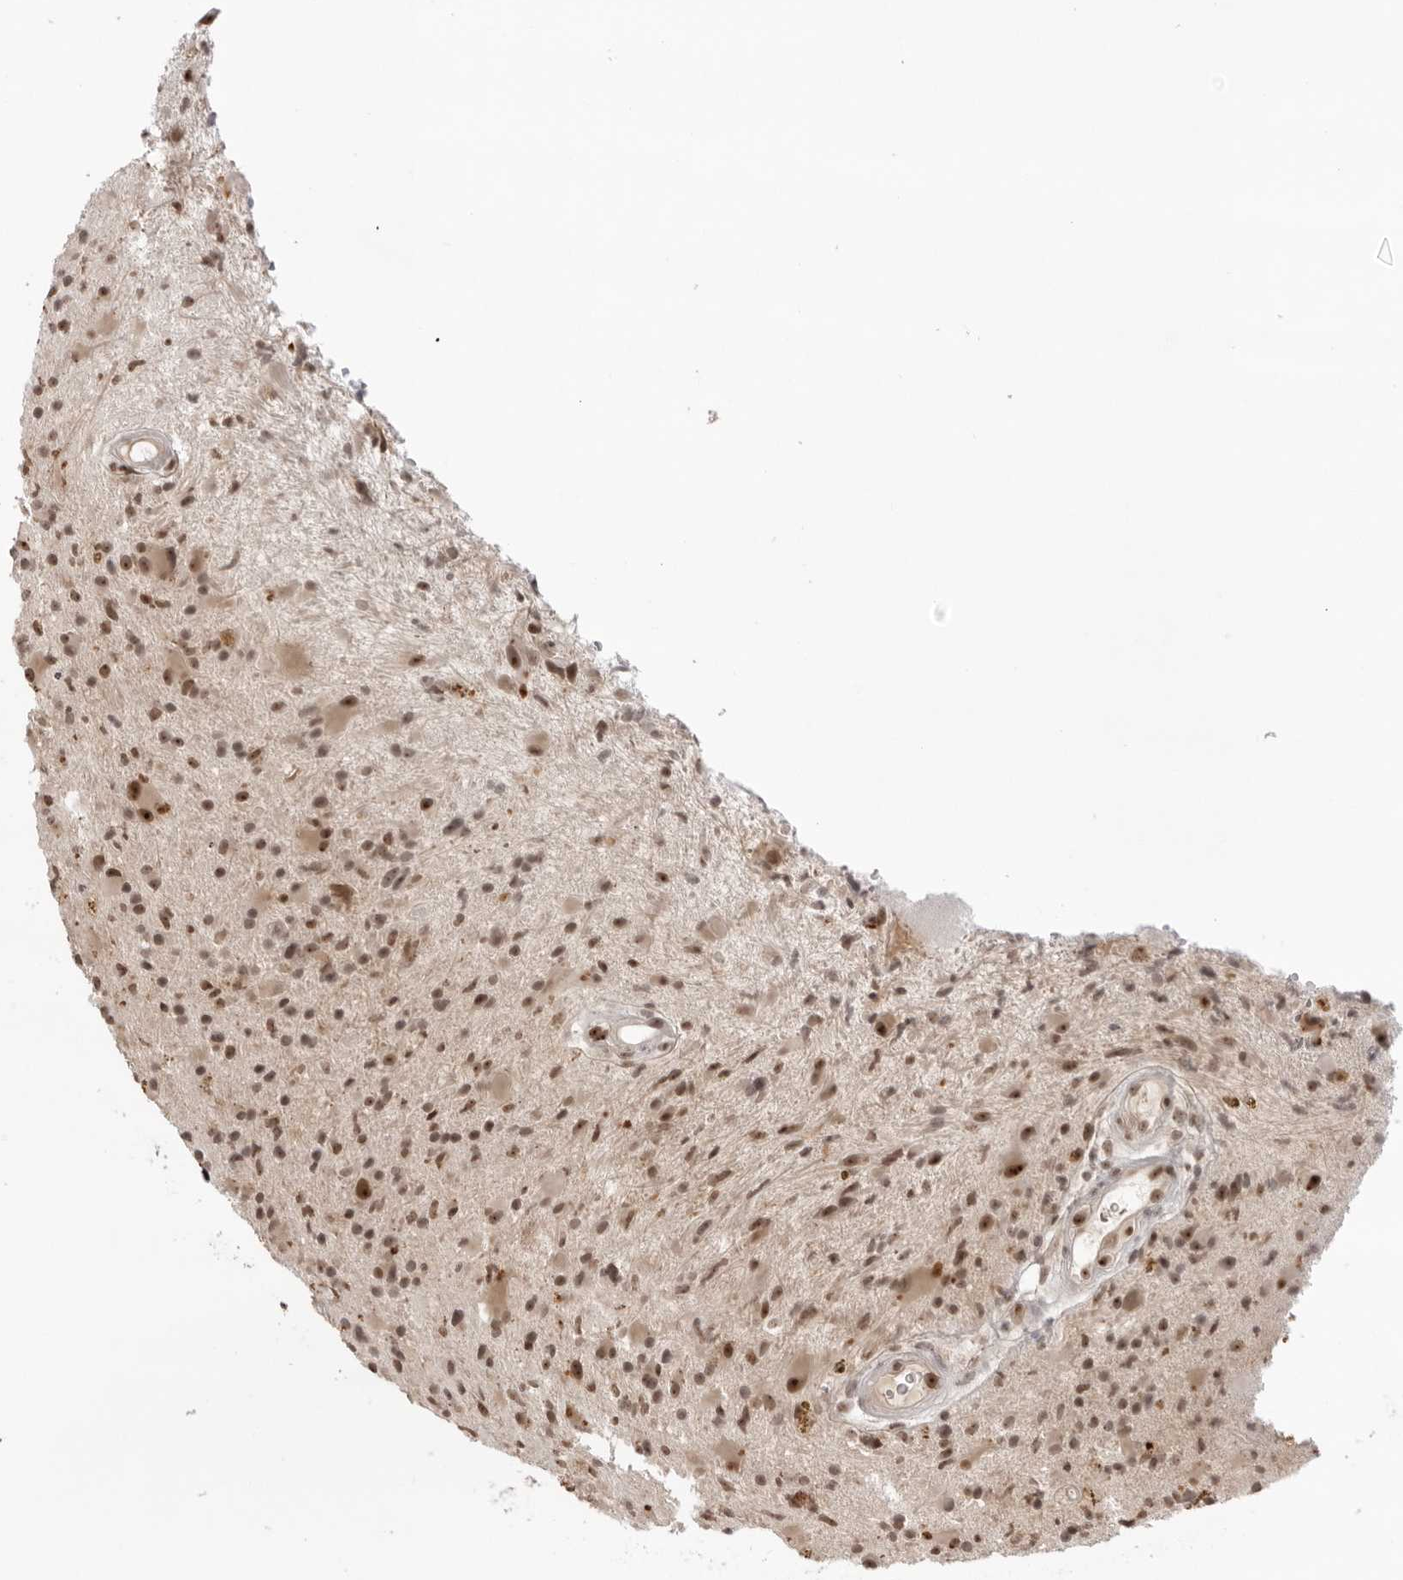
{"staining": {"intensity": "moderate", "quantity": ">75%", "location": "nuclear"}, "tissue": "glioma", "cell_type": "Tumor cells", "image_type": "cancer", "snomed": [{"axis": "morphology", "description": "Glioma, malignant, High grade"}, {"axis": "topography", "description": "Brain"}], "caption": "Glioma tissue displays moderate nuclear expression in approximately >75% of tumor cells", "gene": "EXOSC10", "patient": {"sex": "male", "age": 33}}